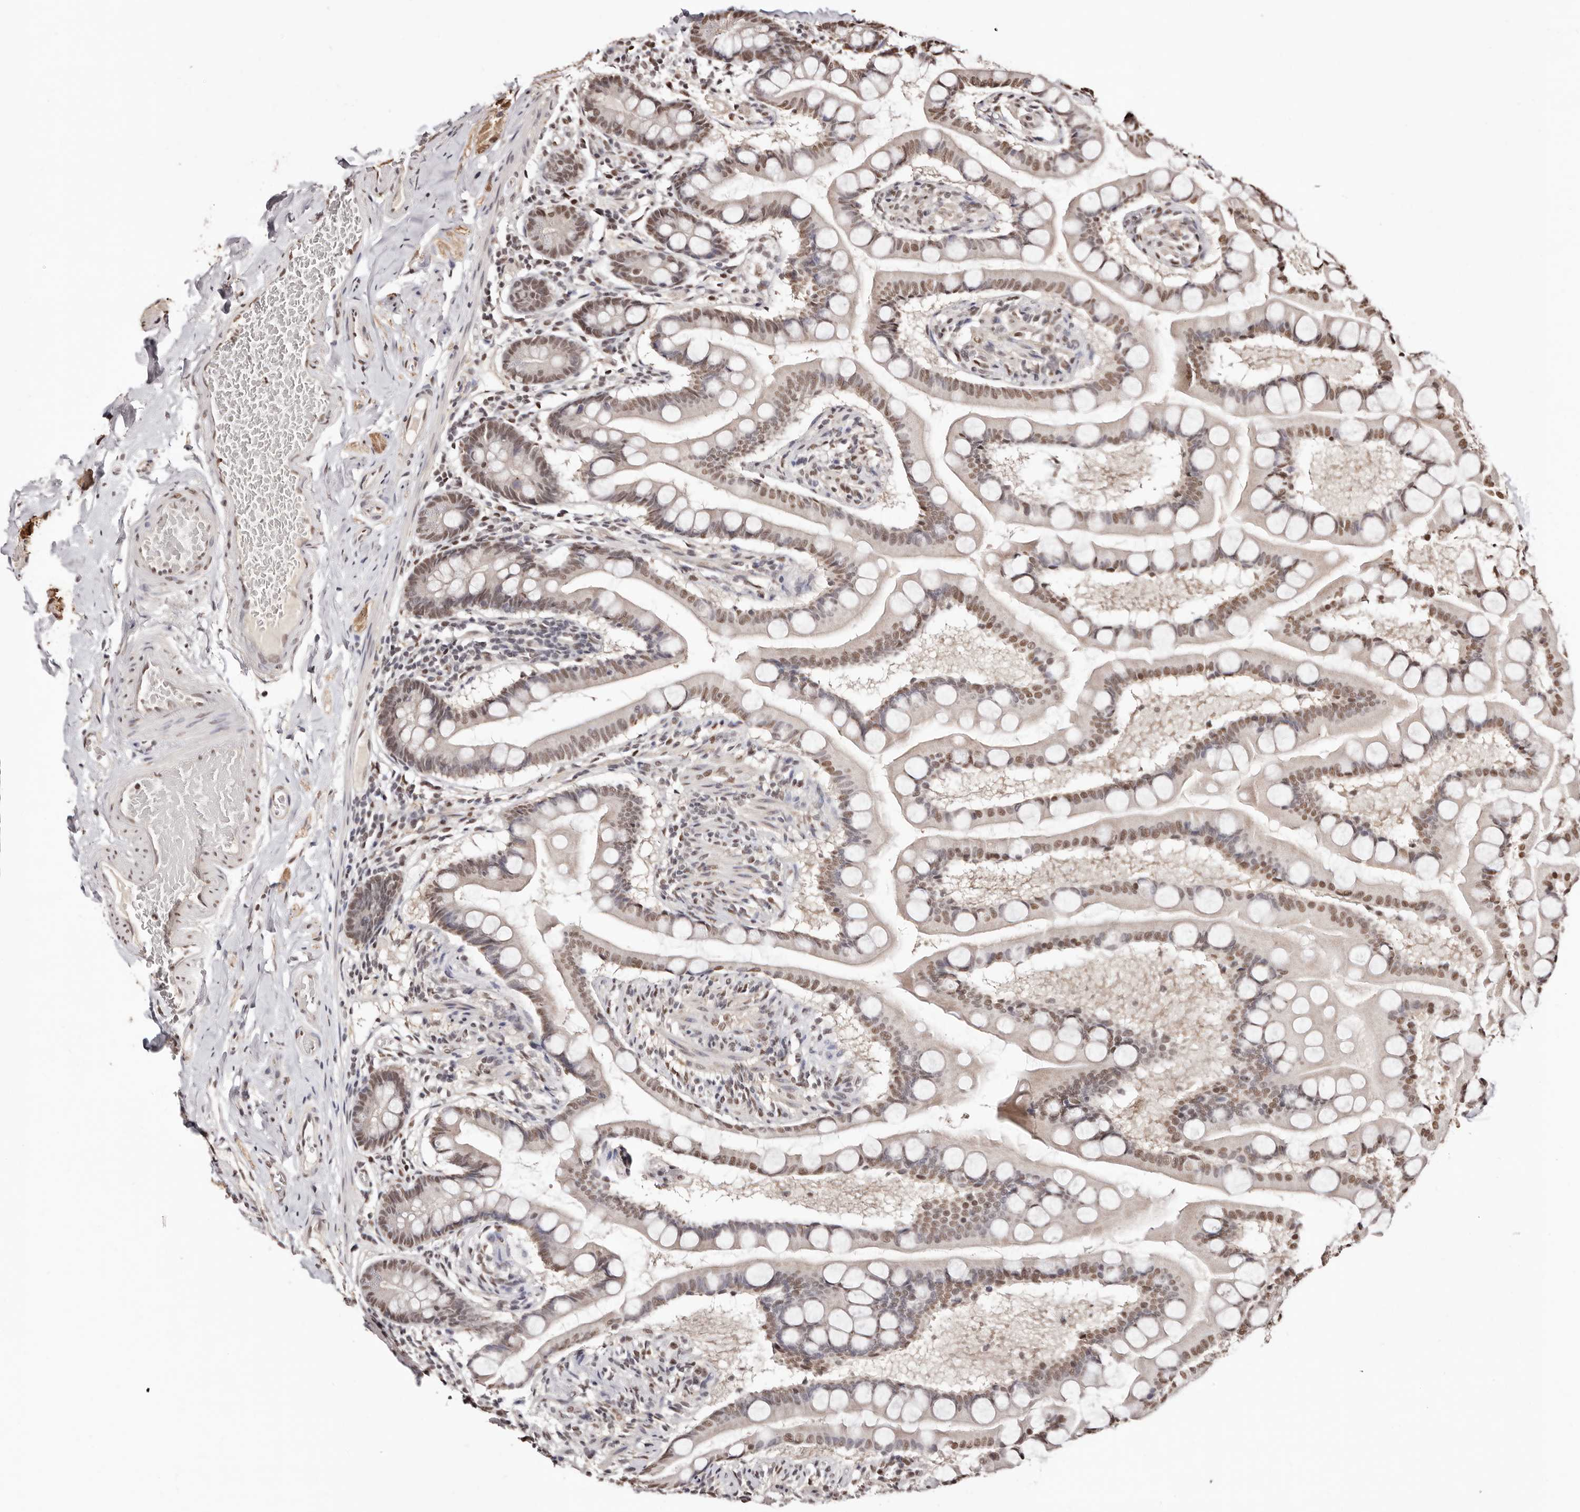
{"staining": {"intensity": "moderate", "quantity": ">75%", "location": "nuclear"}, "tissue": "small intestine", "cell_type": "Glandular cells", "image_type": "normal", "snomed": [{"axis": "morphology", "description": "Normal tissue, NOS"}, {"axis": "topography", "description": "Small intestine"}], "caption": "Immunohistochemical staining of normal small intestine displays moderate nuclear protein expression in about >75% of glandular cells.", "gene": "BICRAL", "patient": {"sex": "male", "age": 41}}